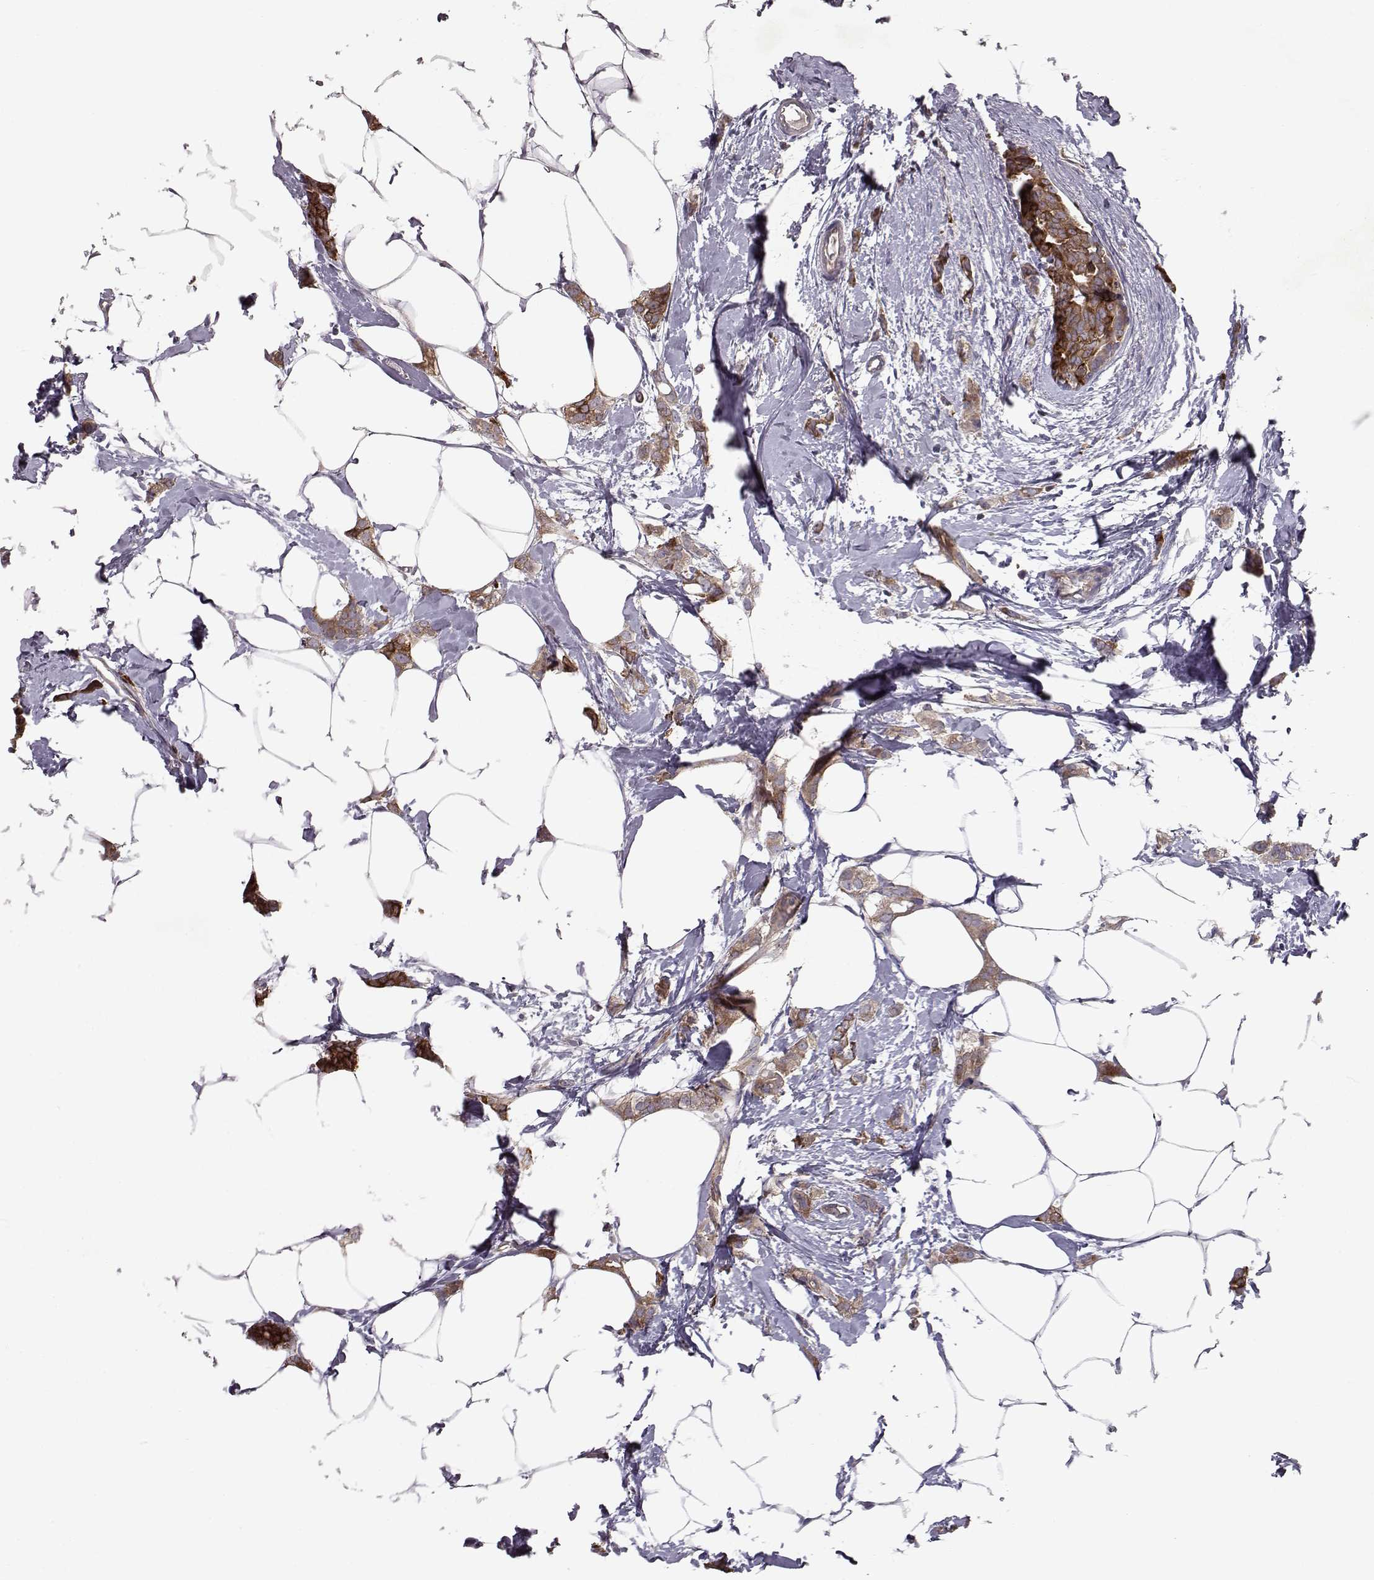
{"staining": {"intensity": "strong", "quantity": ">75%", "location": "cytoplasmic/membranous"}, "tissue": "breast cancer", "cell_type": "Tumor cells", "image_type": "cancer", "snomed": [{"axis": "morphology", "description": "Duct carcinoma"}, {"axis": "topography", "description": "Breast"}], "caption": "Protein expression analysis of breast intraductal carcinoma displays strong cytoplasmic/membranous staining in approximately >75% of tumor cells.", "gene": "RANBP1", "patient": {"sex": "female", "age": 40}}